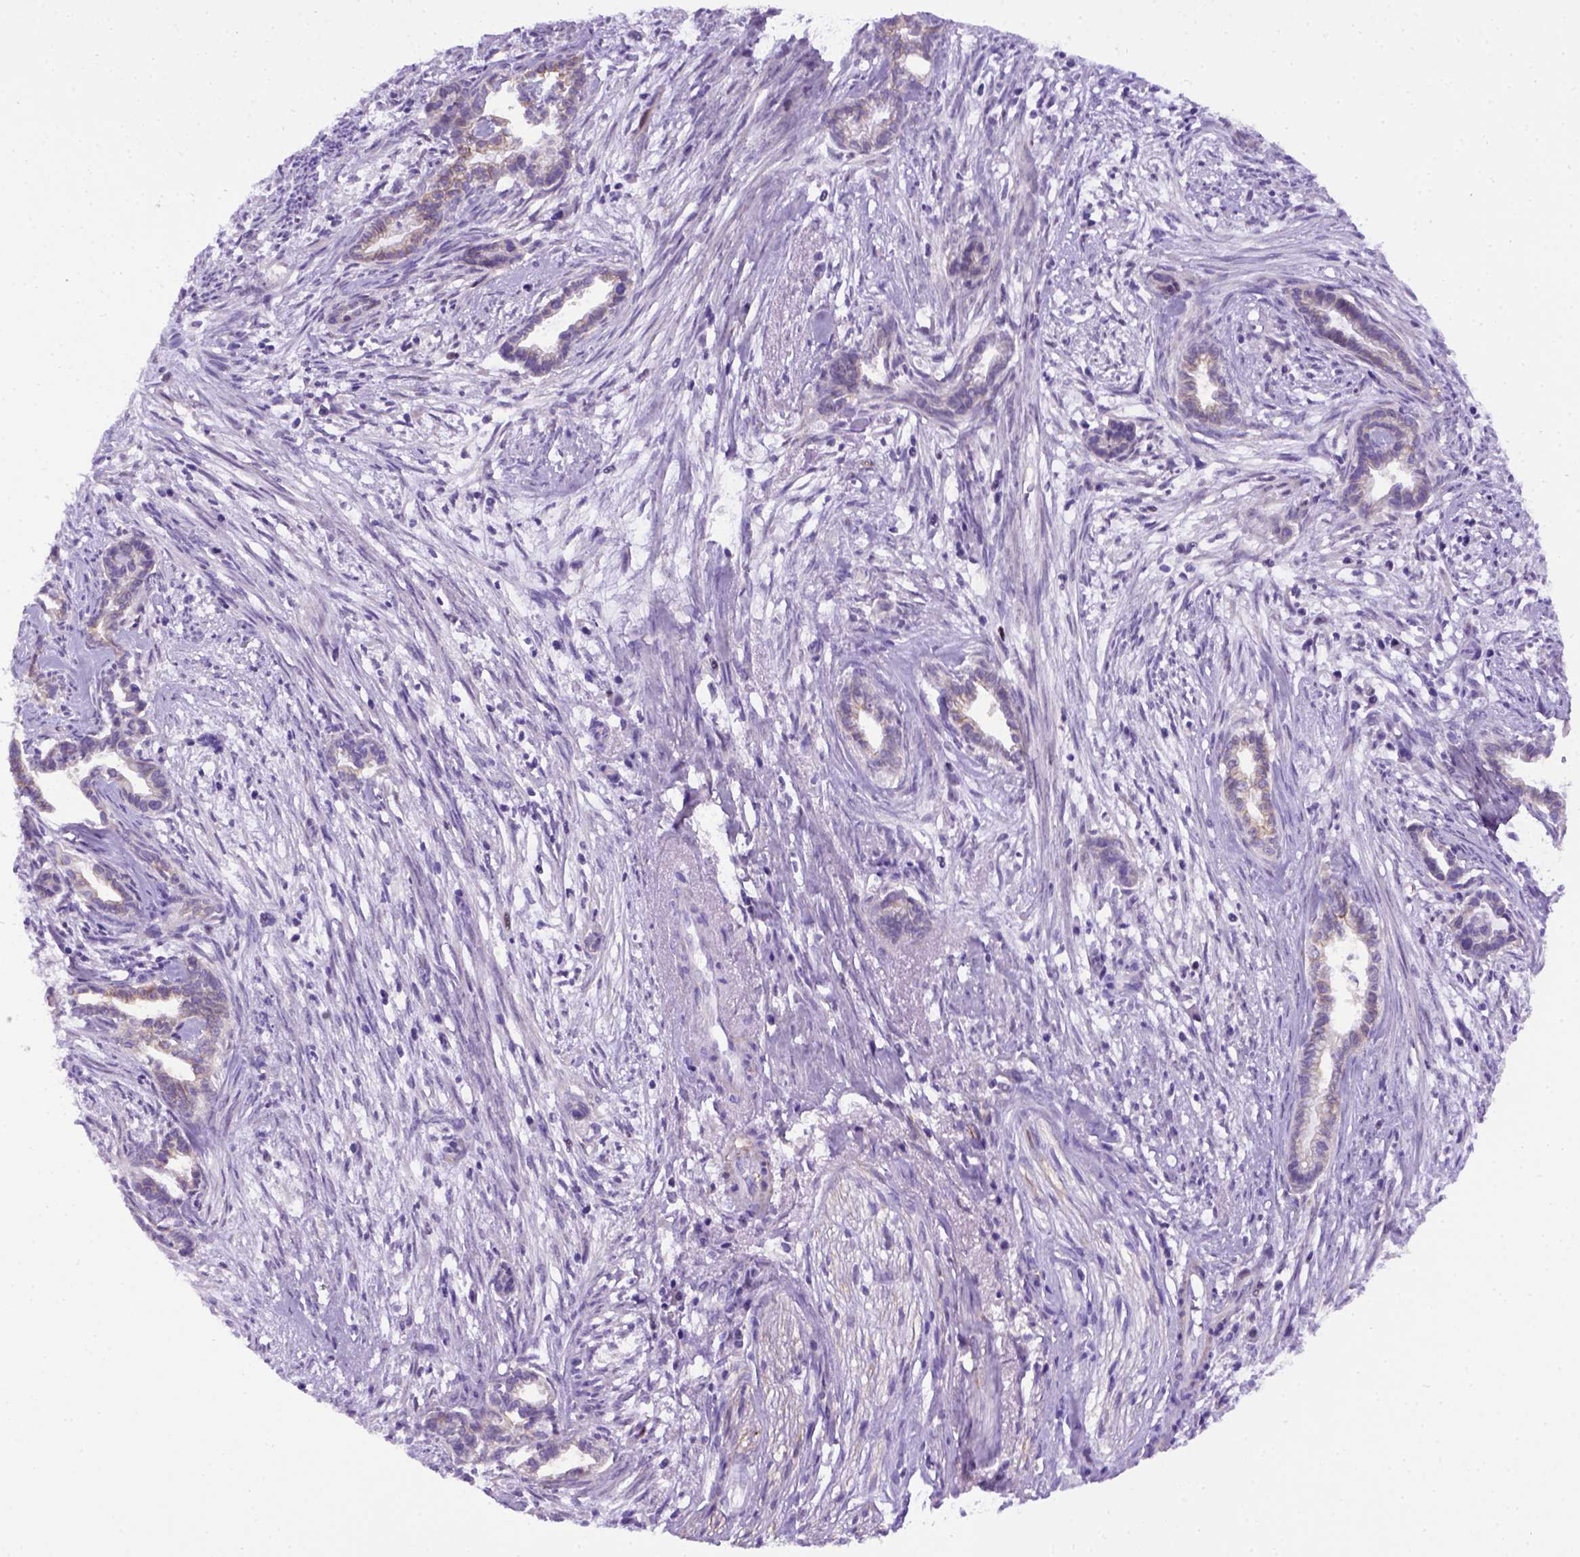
{"staining": {"intensity": "negative", "quantity": "none", "location": "none"}, "tissue": "cervical cancer", "cell_type": "Tumor cells", "image_type": "cancer", "snomed": [{"axis": "morphology", "description": "Adenocarcinoma, NOS"}, {"axis": "topography", "description": "Cervix"}], "caption": "Cervical adenocarcinoma was stained to show a protein in brown. There is no significant staining in tumor cells. (Stains: DAB (3,3'-diaminobenzidine) IHC with hematoxylin counter stain, Microscopy: brightfield microscopy at high magnification).", "gene": "ADAM12", "patient": {"sex": "female", "age": 62}}